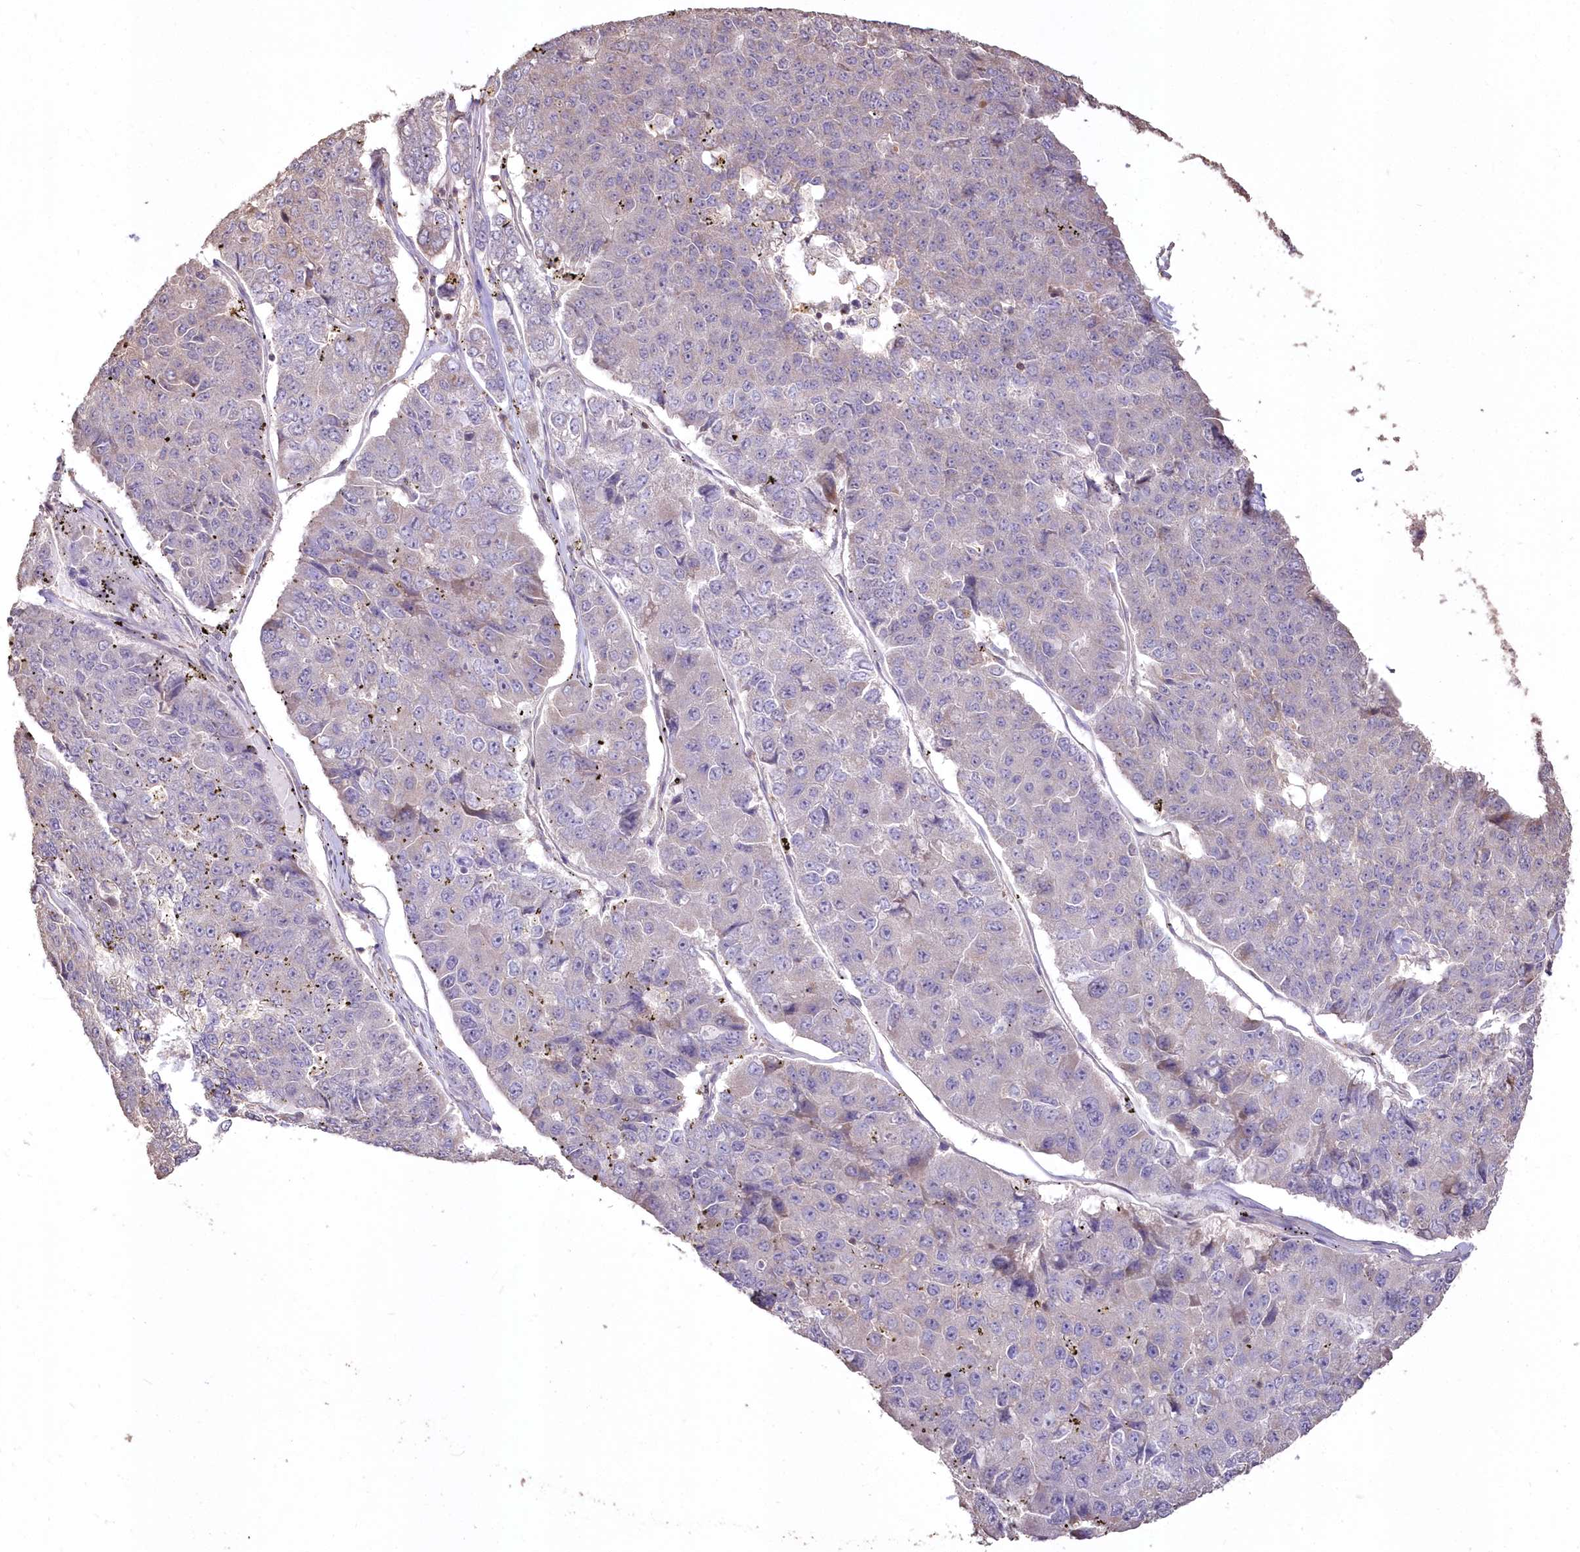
{"staining": {"intensity": "negative", "quantity": "none", "location": "none"}, "tissue": "pancreatic cancer", "cell_type": "Tumor cells", "image_type": "cancer", "snomed": [{"axis": "morphology", "description": "Adenocarcinoma, NOS"}, {"axis": "topography", "description": "Pancreas"}], "caption": "DAB immunohistochemical staining of human pancreatic adenocarcinoma exhibits no significant expression in tumor cells.", "gene": "STK17B", "patient": {"sex": "male", "age": 50}}